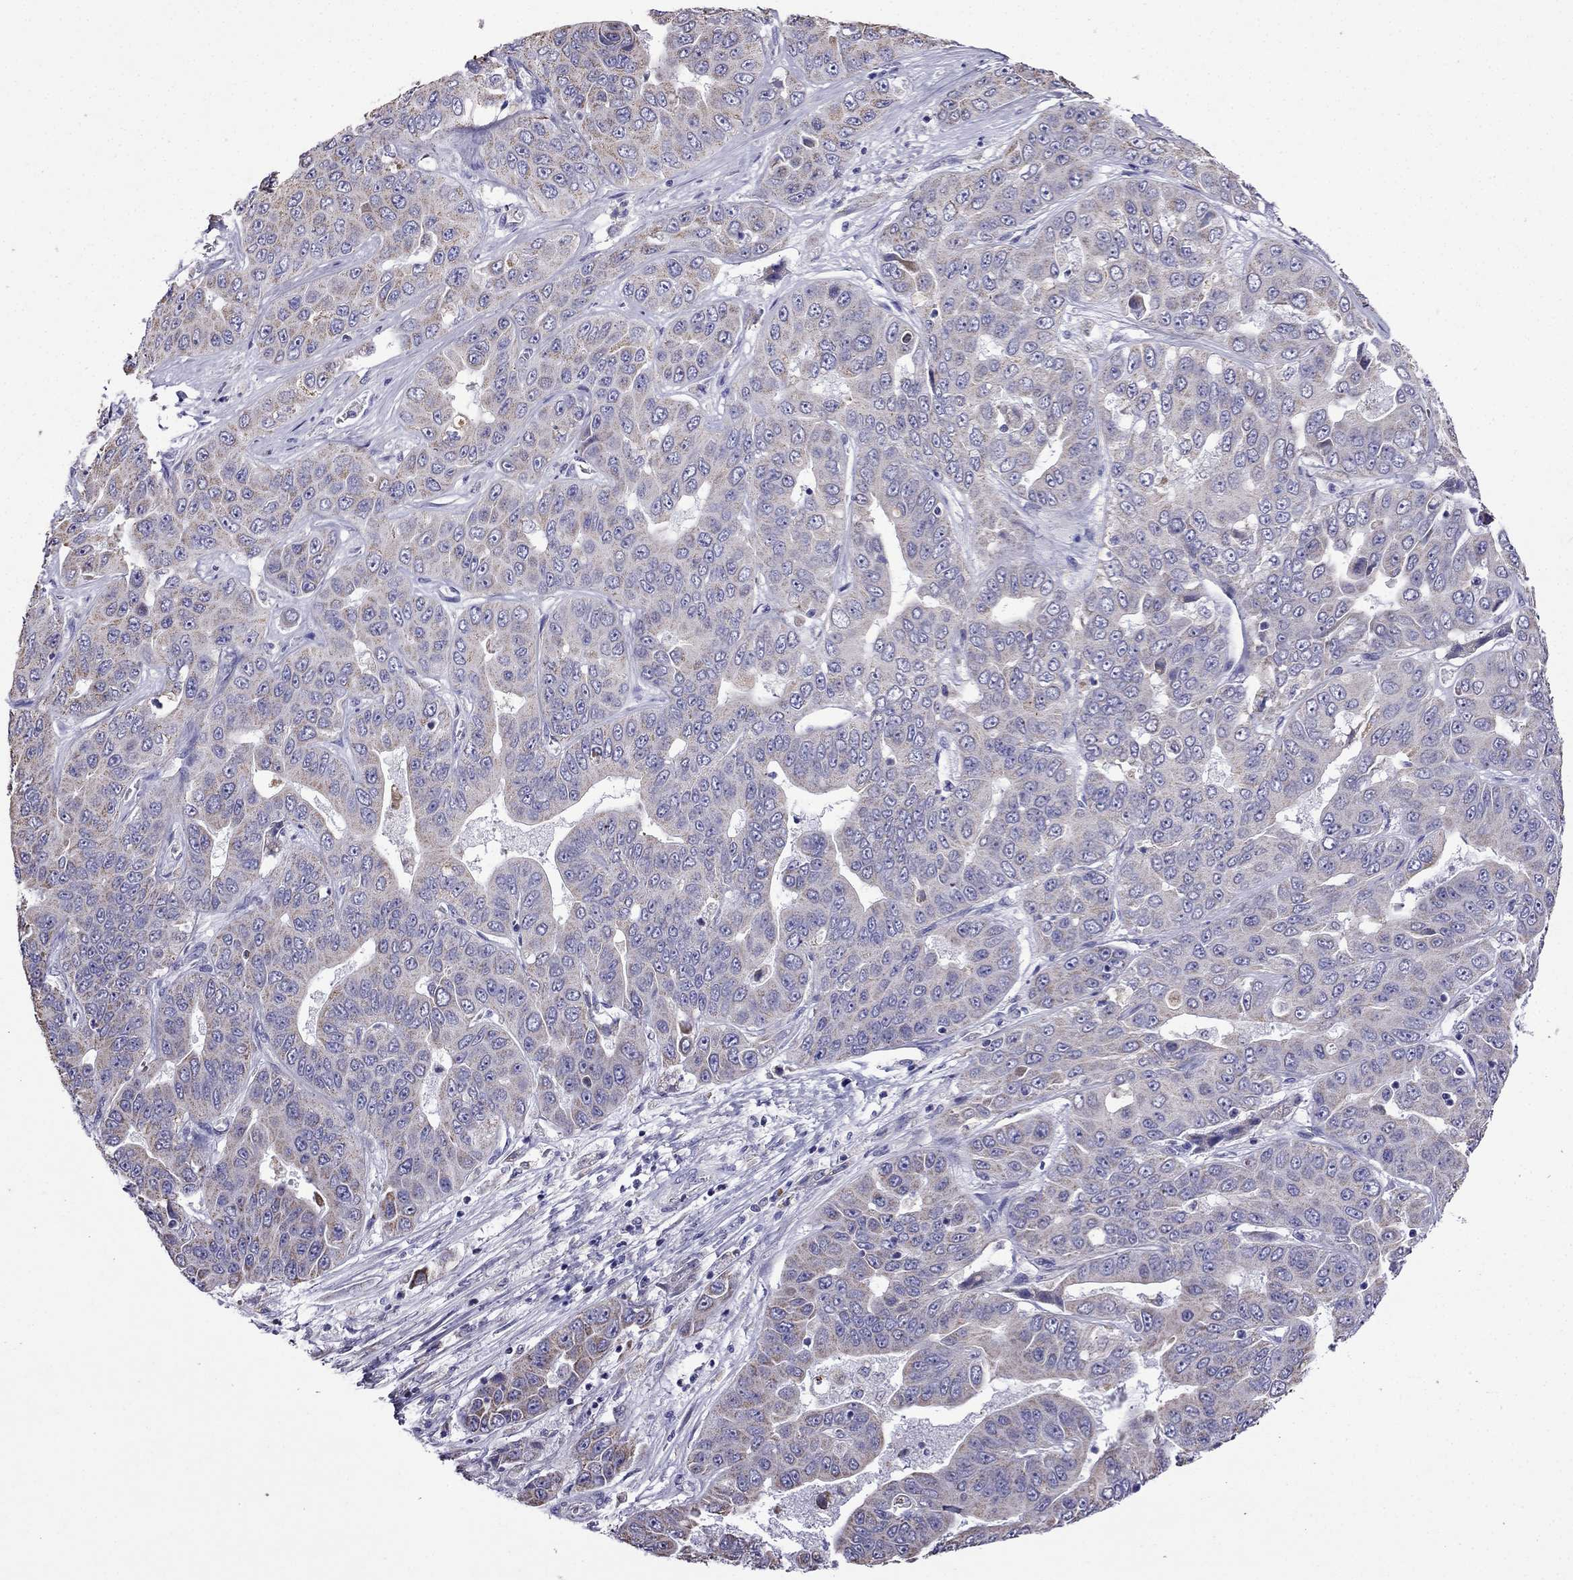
{"staining": {"intensity": "weak", "quantity": ">75%", "location": "cytoplasmic/membranous"}, "tissue": "liver cancer", "cell_type": "Tumor cells", "image_type": "cancer", "snomed": [{"axis": "morphology", "description": "Cholangiocarcinoma"}, {"axis": "topography", "description": "Liver"}], "caption": "Brown immunohistochemical staining in cholangiocarcinoma (liver) reveals weak cytoplasmic/membranous expression in approximately >75% of tumor cells. (Brightfield microscopy of DAB IHC at high magnification).", "gene": "DSC1", "patient": {"sex": "female", "age": 52}}